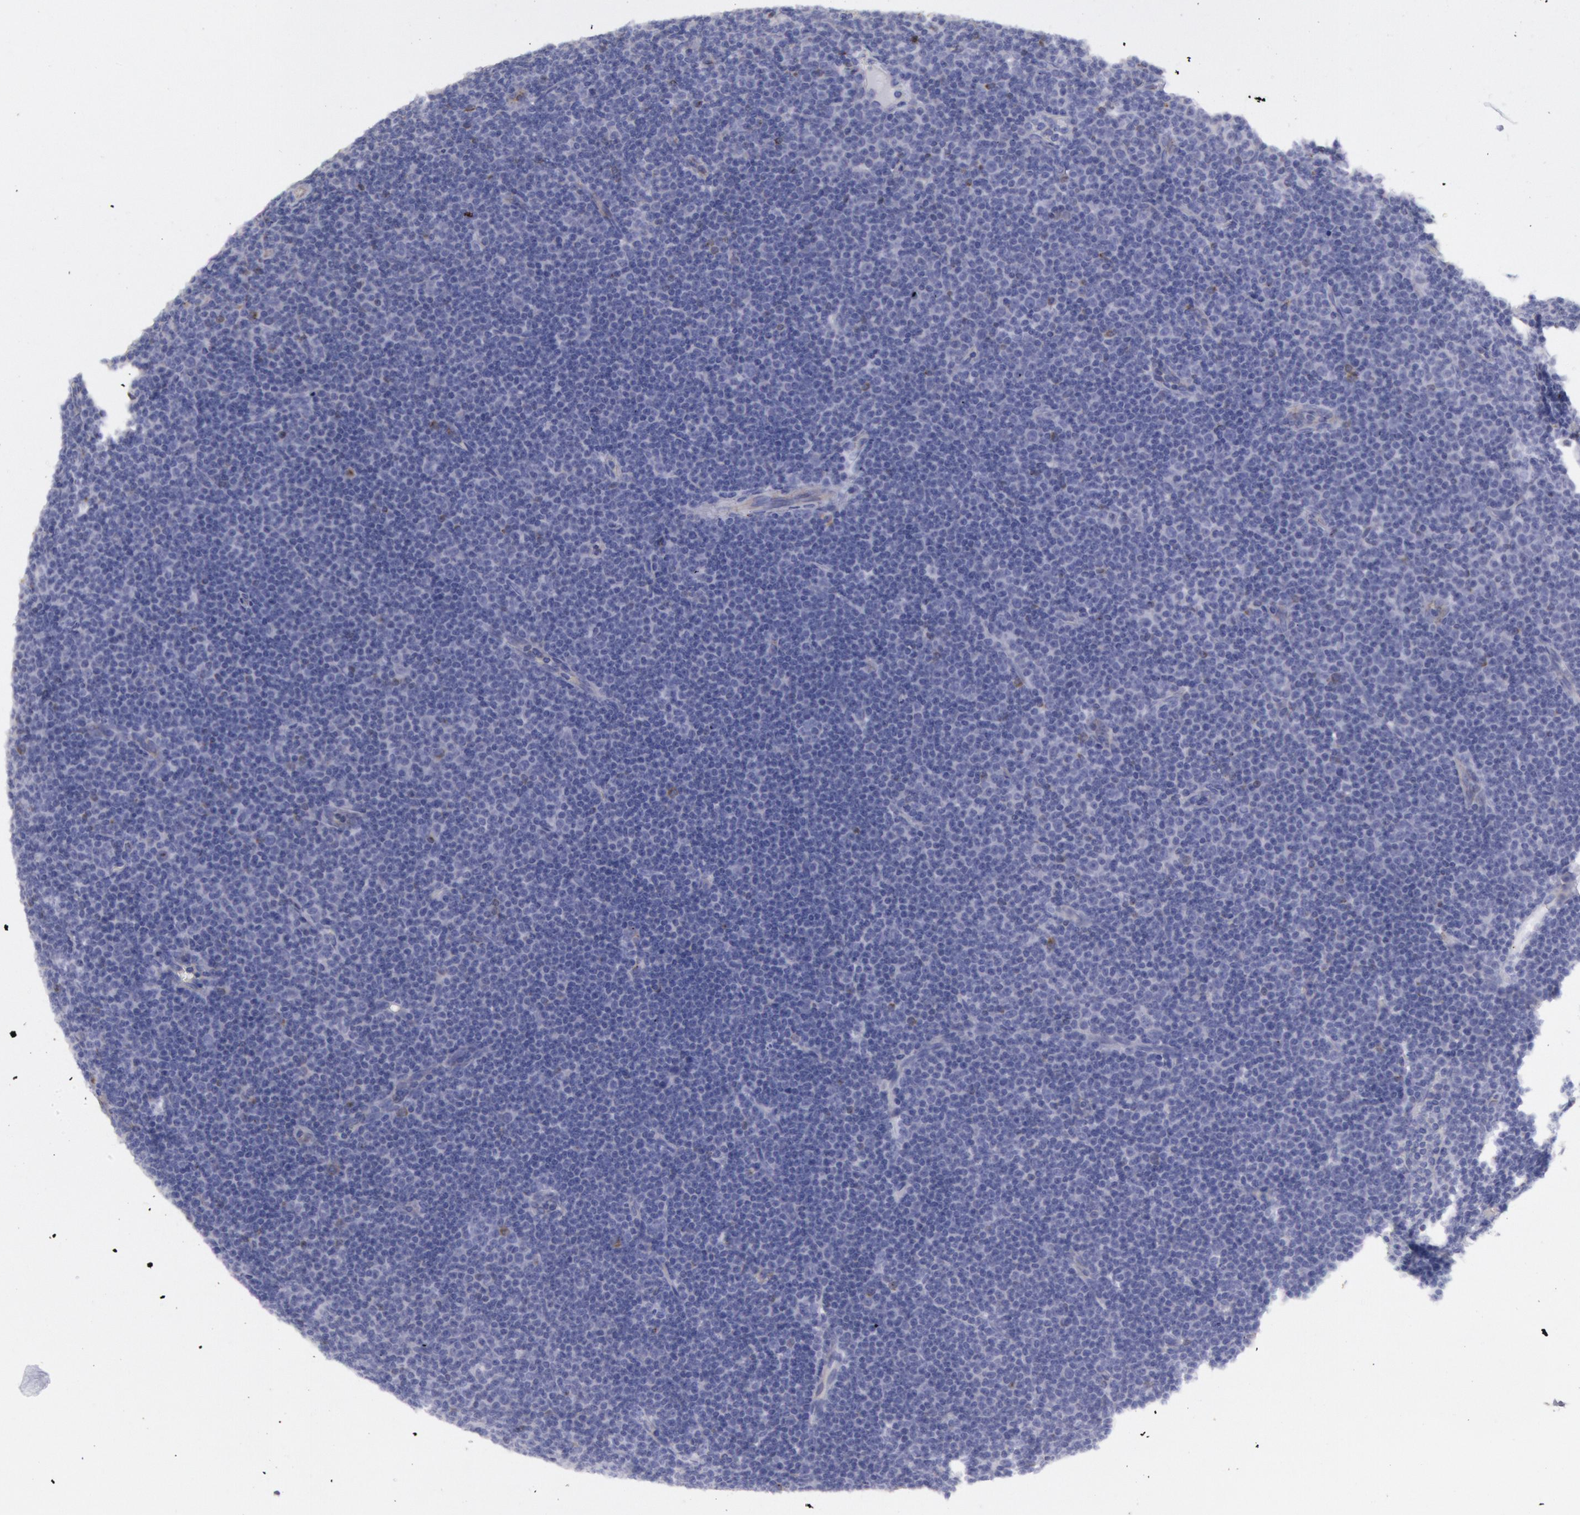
{"staining": {"intensity": "negative", "quantity": "none", "location": "none"}, "tissue": "lymphoma", "cell_type": "Tumor cells", "image_type": "cancer", "snomed": [{"axis": "morphology", "description": "Malignant lymphoma, non-Hodgkin's type, High grade"}, {"axis": "topography", "description": "Lymph node"}], "caption": "The image shows no significant staining in tumor cells of high-grade malignant lymphoma, non-Hodgkin's type.", "gene": "RAB27A", "patient": {"sex": "female", "age": 58}}